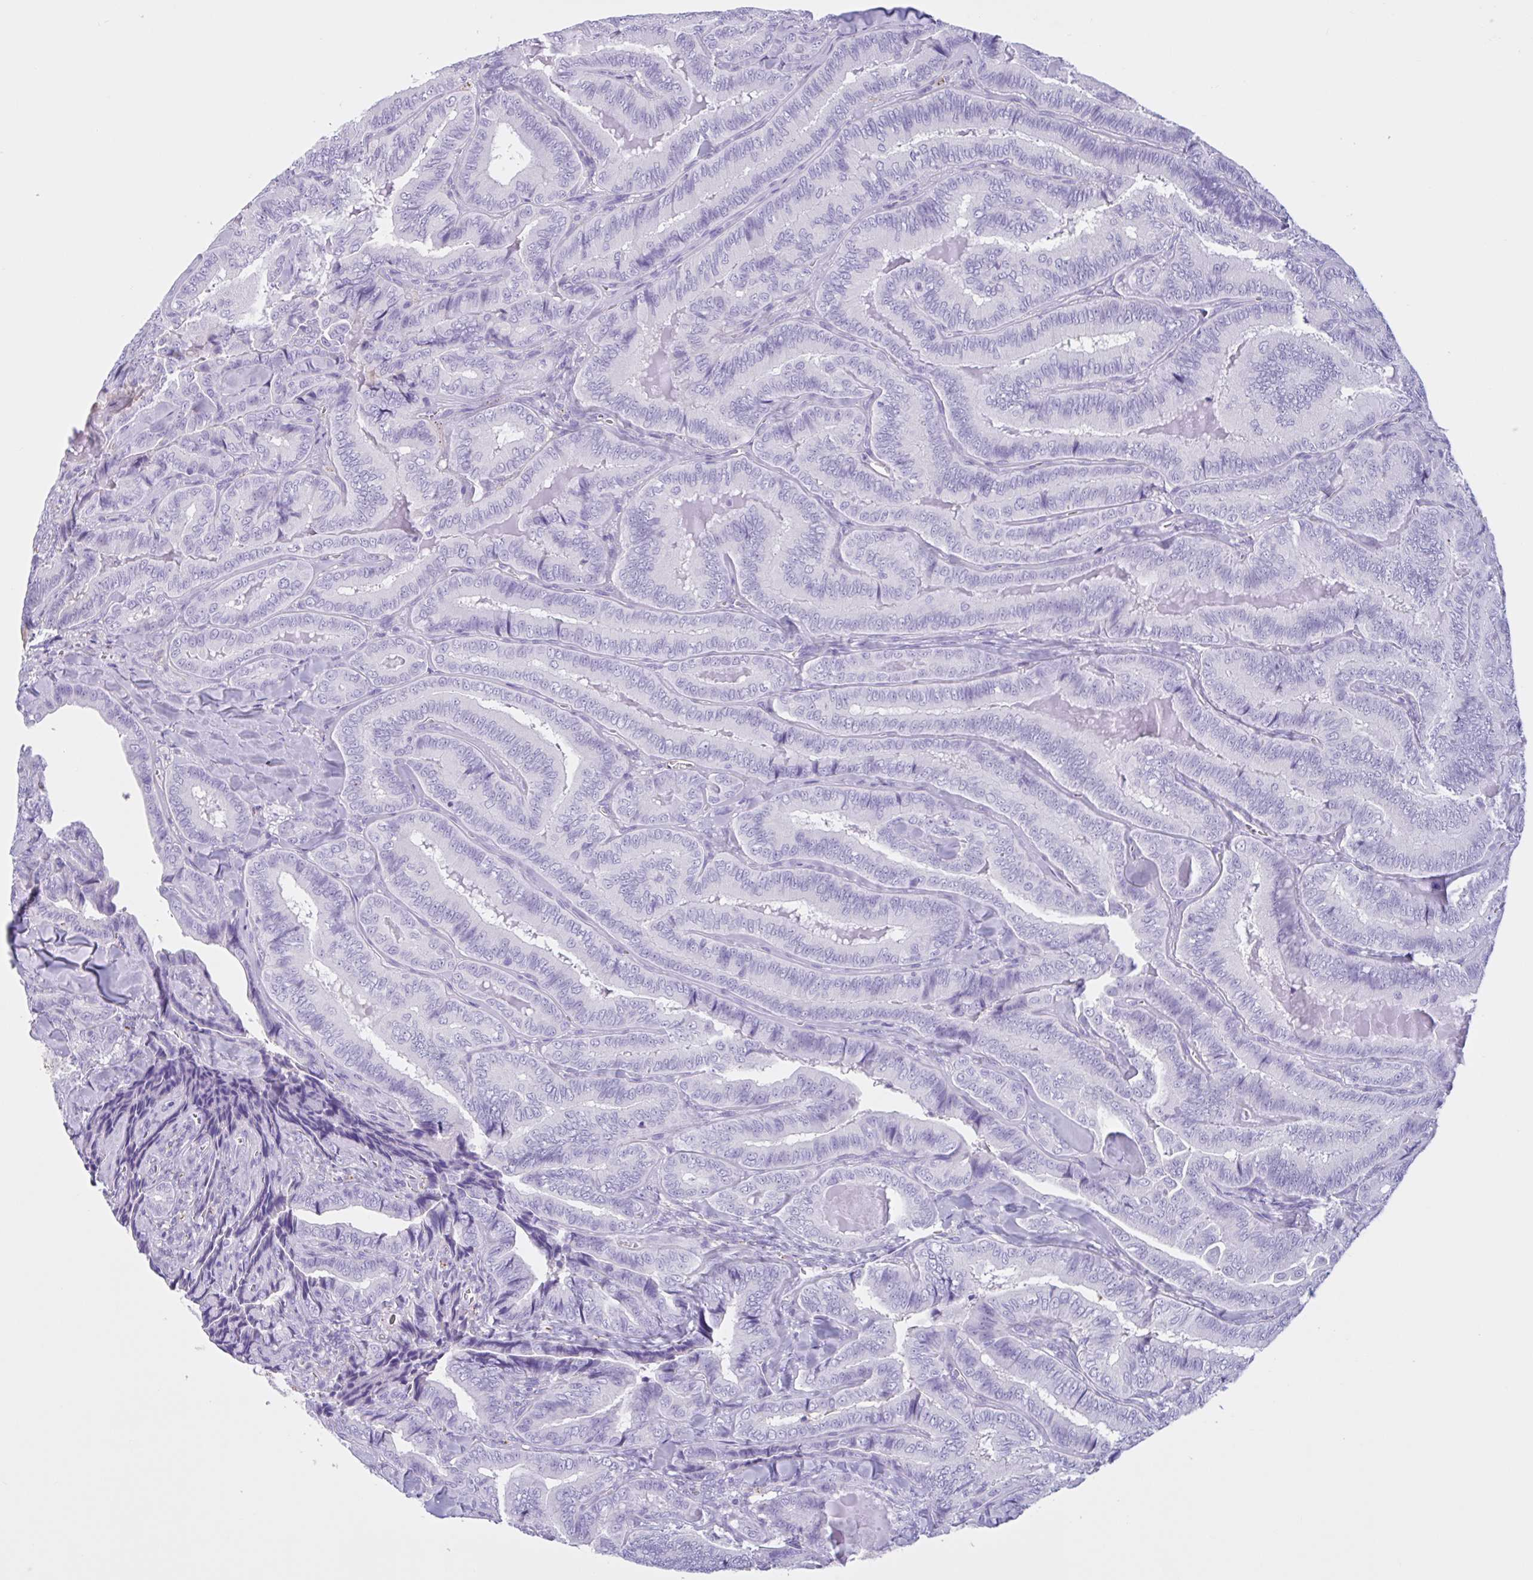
{"staining": {"intensity": "negative", "quantity": "none", "location": "none"}, "tissue": "thyroid cancer", "cell_type": "Tumor cells", "image_type": "cancer", "snomed": [{"axis": "morphology", "description": "Papillary adenocarcinoma, NOS"}, {"axis": "topography", "description": "Thyroid gland"}], "caption": "Immunohistochemical staining of human papillary adenocarcinoma (thyroid) shows no significant positivity in tumor cells.", "gene": "LARGE2", "patient": {"sex": "male", "age": 61}}